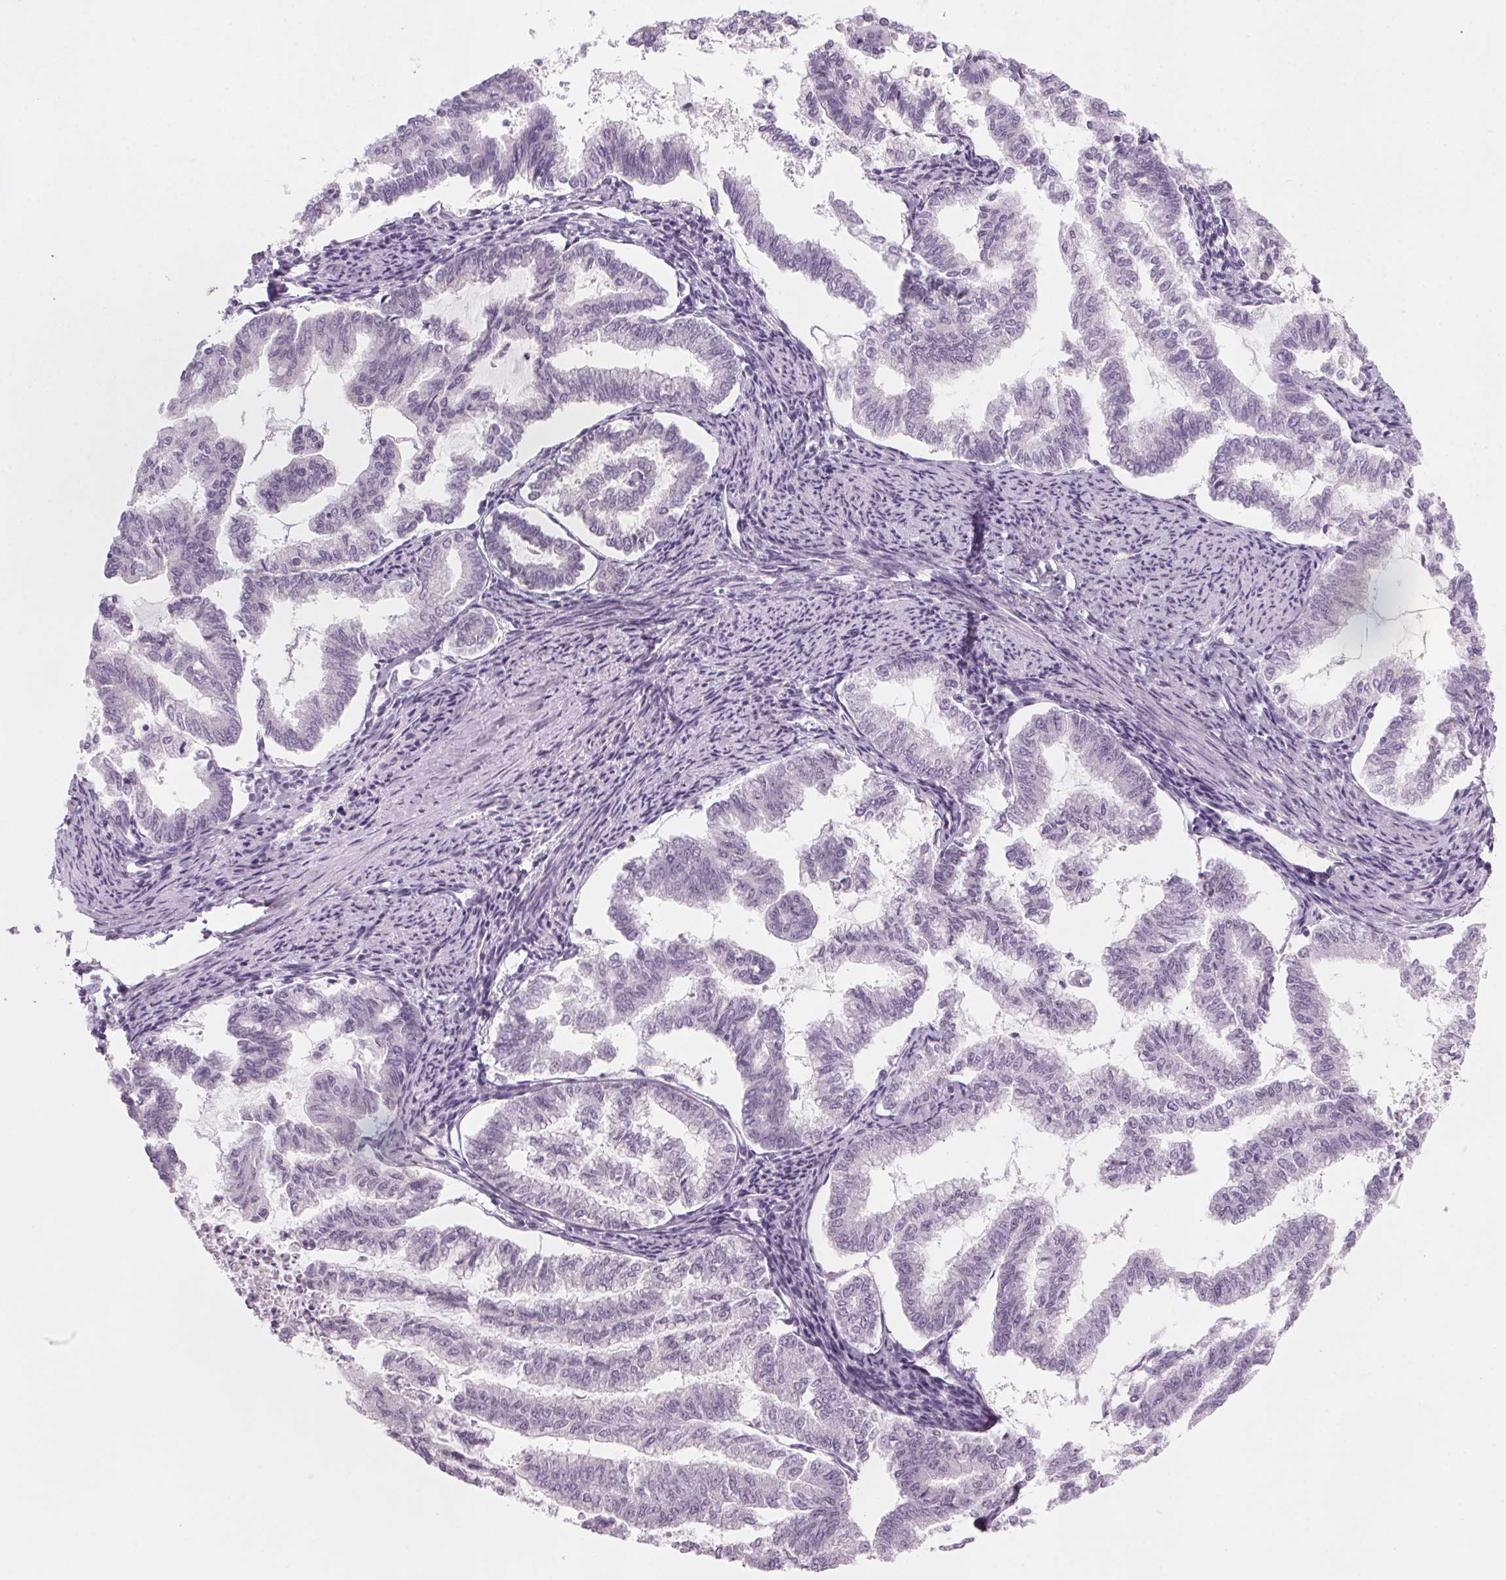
{"staining": {"intensity": "negative", "quantity": "none", "location": "none"}, "tissue": "endometrial cancer", "cell_type": "Tumor cells", "image_type": "cancer", "snomed": [{"axis": "morphology", "description": "Adenocarcinoma, NOS"}, {"axis": "topography", "description": "Endometrium"}], "caption": "This is a photomicrograph of immunohistochemistry staining of endometrial cancer (adenocarcinoma), which shows no expression in tumor cells. (DAB immunohistochemistry, high magnification).", "gene": "DNTTIP2", "patient": {"sex": "female", "age": 79}}